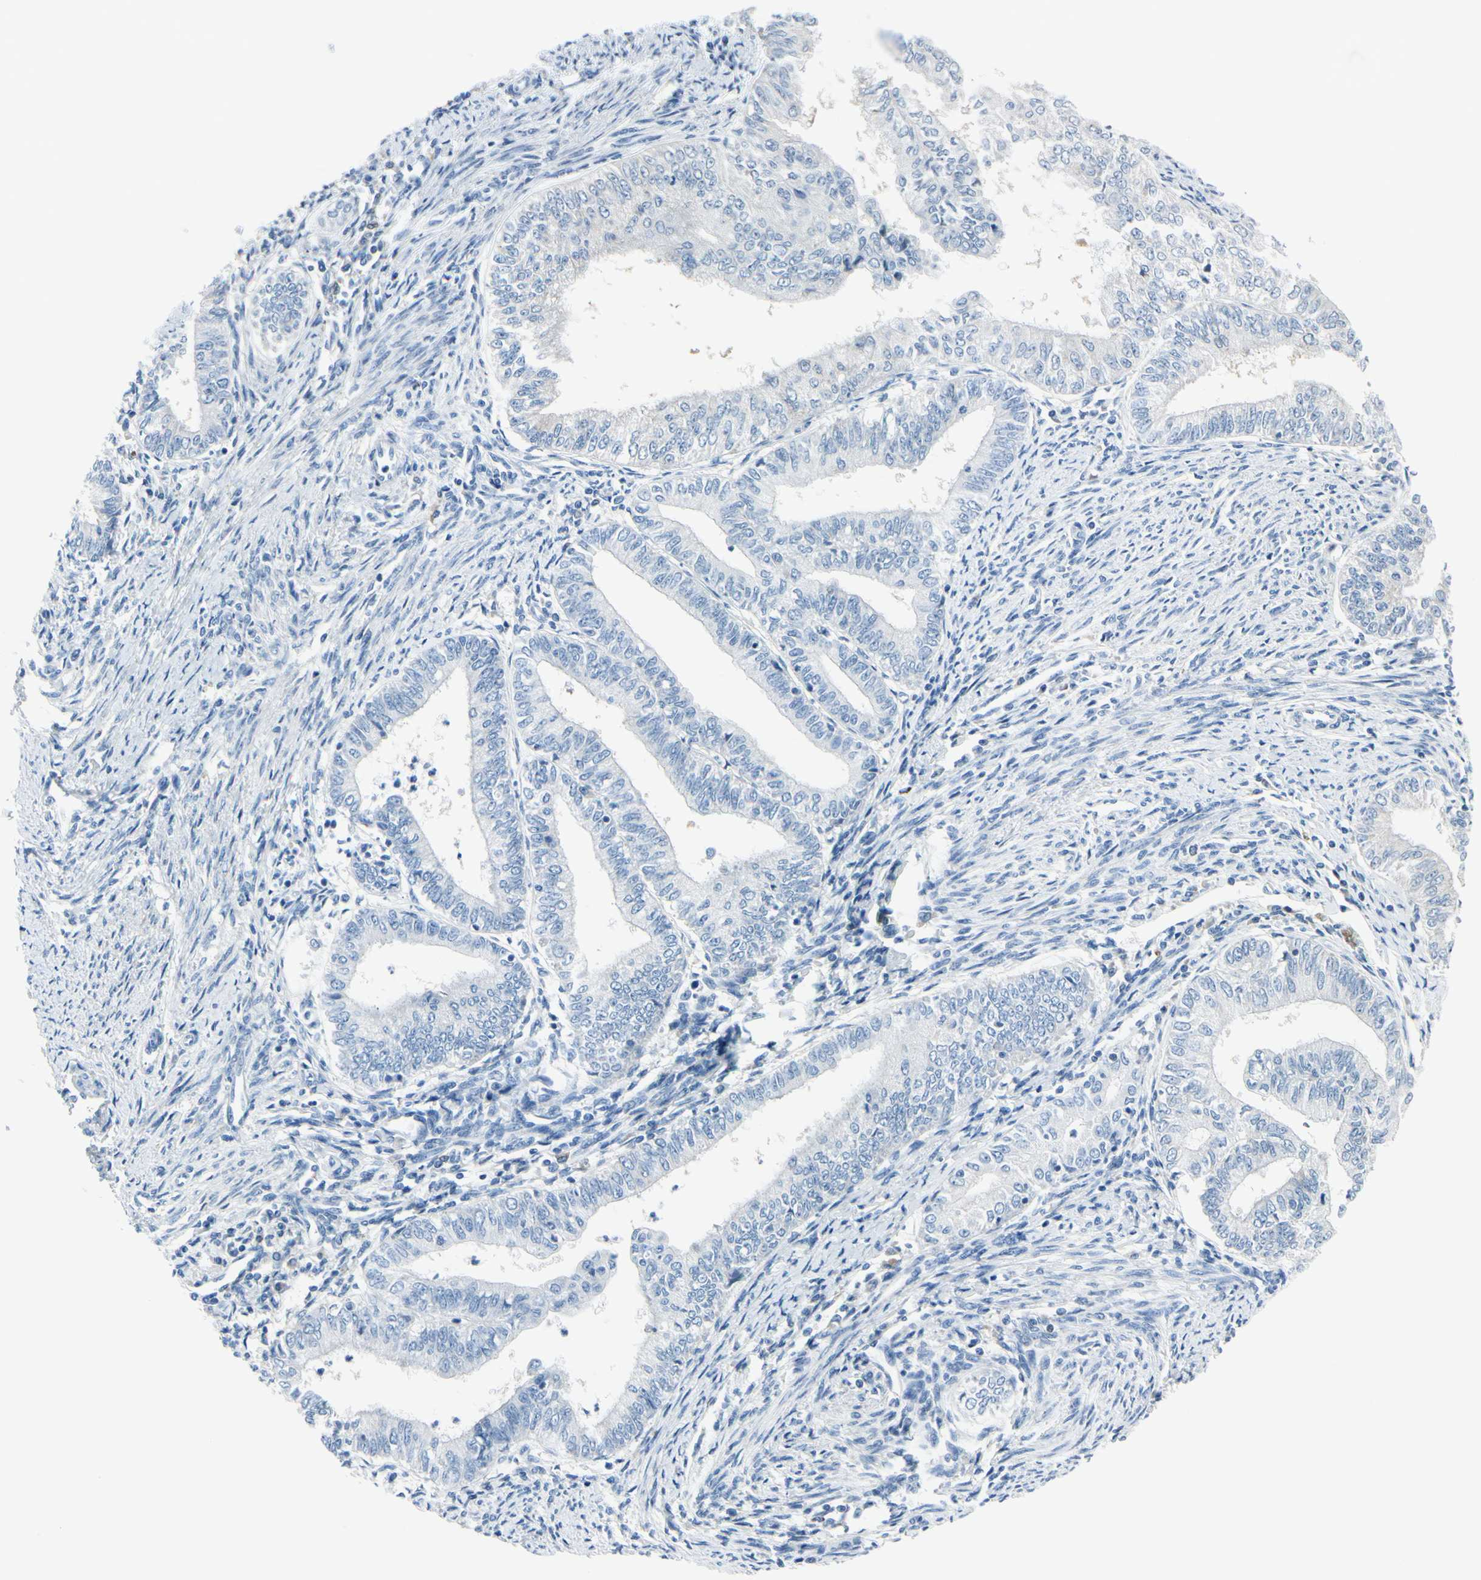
{"staining": {"intensity": "negative", "quantity": "none", "location": "none"}, "tissue": "endometrial cancer", "cell_type": "Tumor cells", "image_type": "cancer", "snomed": [{"axis": "morphology", "description": "Adenocarcinoma, NOS"}, {"axis": "topography", "description": "Endometrium"}], "caption": "Tumor cells are negative for brown protein staining in endometrial cancer.", "gene": "PEBP1", "patient": {"sex": "female", "age": 66}}